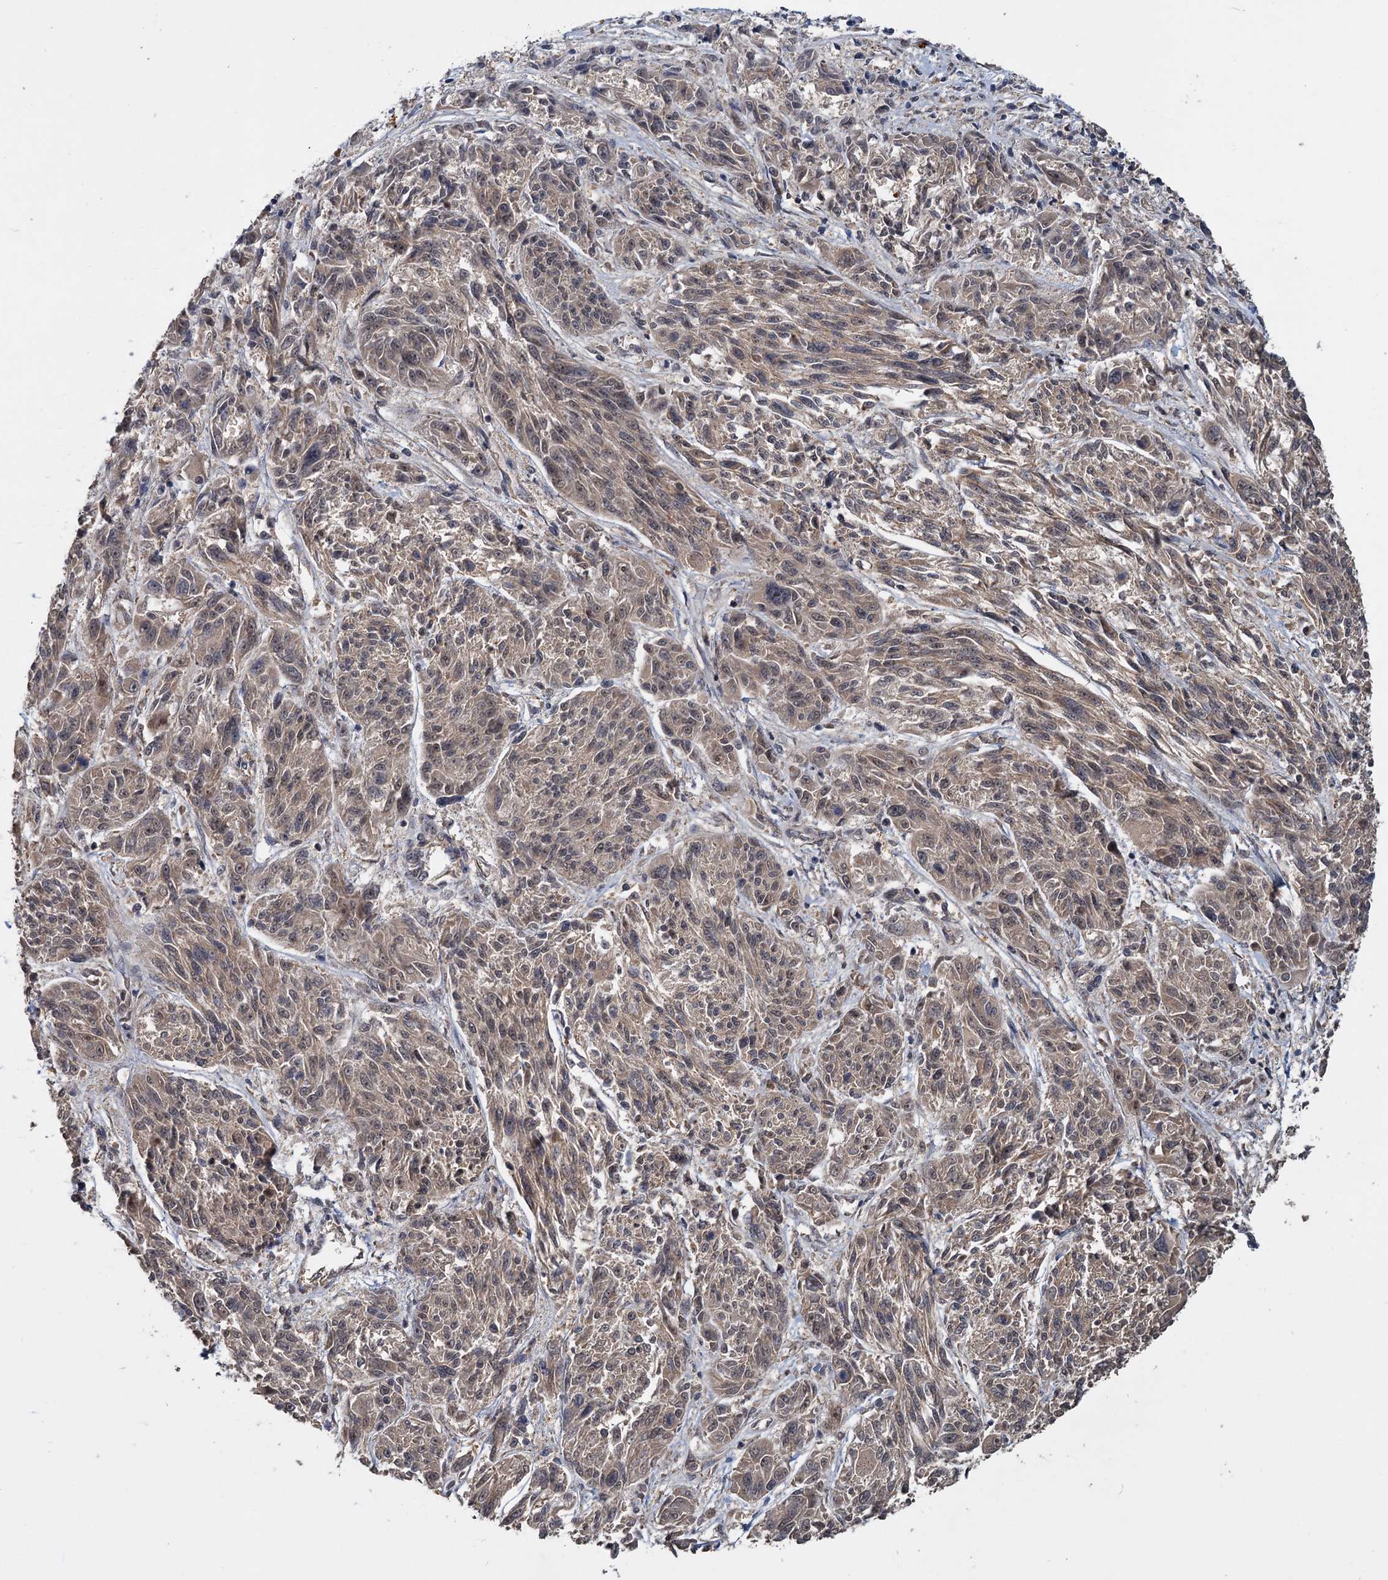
{"staining": {"intensity": "weak", "quantity": ">75%", "location": "cytoplasmic/membranous,nuclear"}, "tissue": "melanoma", "cell_type": "Tumor cells", "image_type": "cancer", "snomed": [{"axis": "morphology", "description": "Malignant melanoma, NOS"}, {"axis": "topography", "description": "Skin"}], "caption": "A brown stain shows weak cytoplasmic/membranous and nuclear positivity of a protein in melanoma tumor cells.", "gene": "KANSL2", "patient": {"sex": "male", "age": 53}}